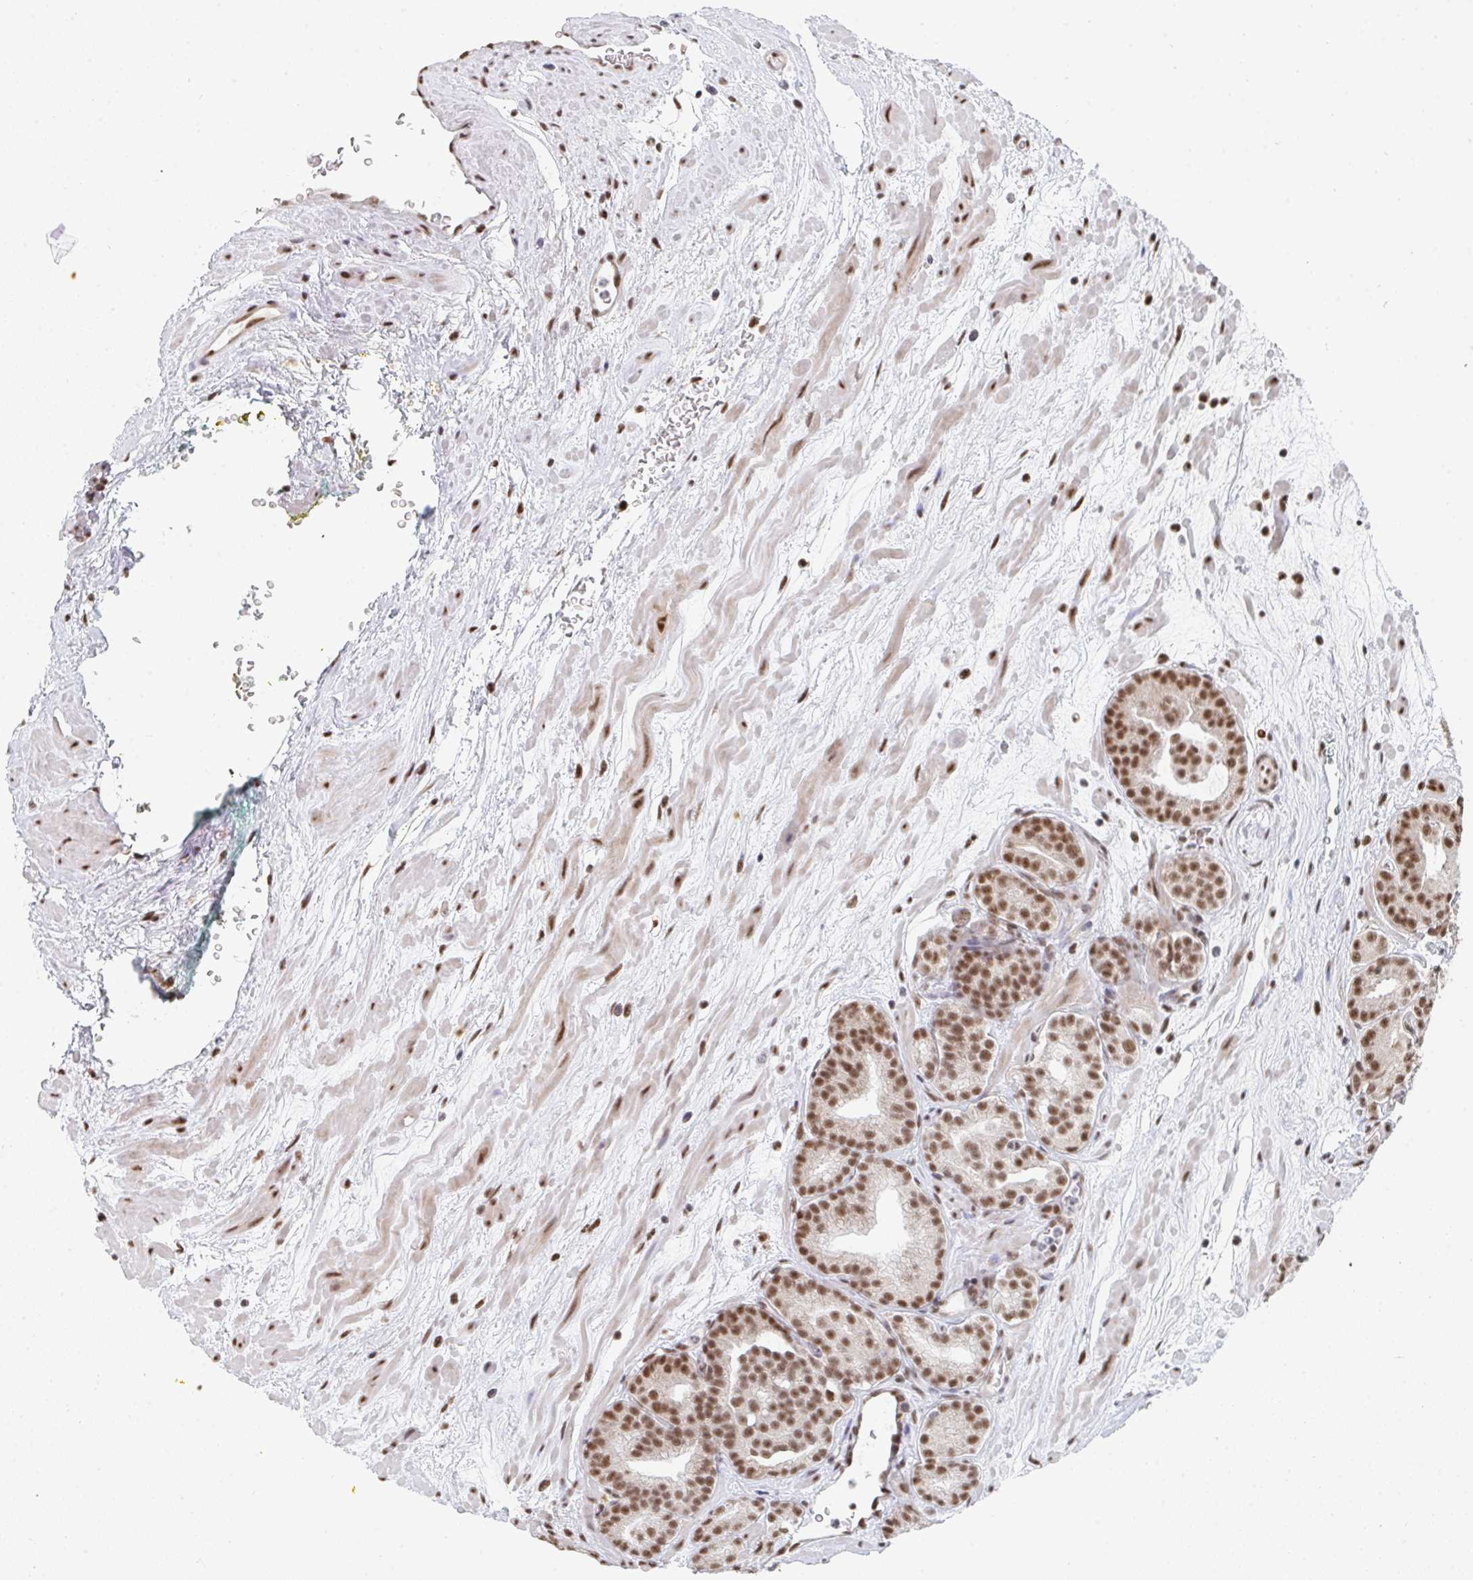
{"staining": {"intensity": "moderate", "quantity": ">75%", "location": "nuclear"}, "tissue": "prostate cancer", "cell_type": "Tumor cells", "image_type": "cancer", "snomed": [{"axis": "morphology", "description": "Adenocarcinoma, High grade"}, {"axis": "topography", "description": "Prostate"}], "caption": "Moderate nuclear protein positivity is seen in approximately >75% of tumor cells in prostate adenocarcinoma (high-grade).", "gene": "MBNL1", "patient": {"sex": "male", "age": 66}}